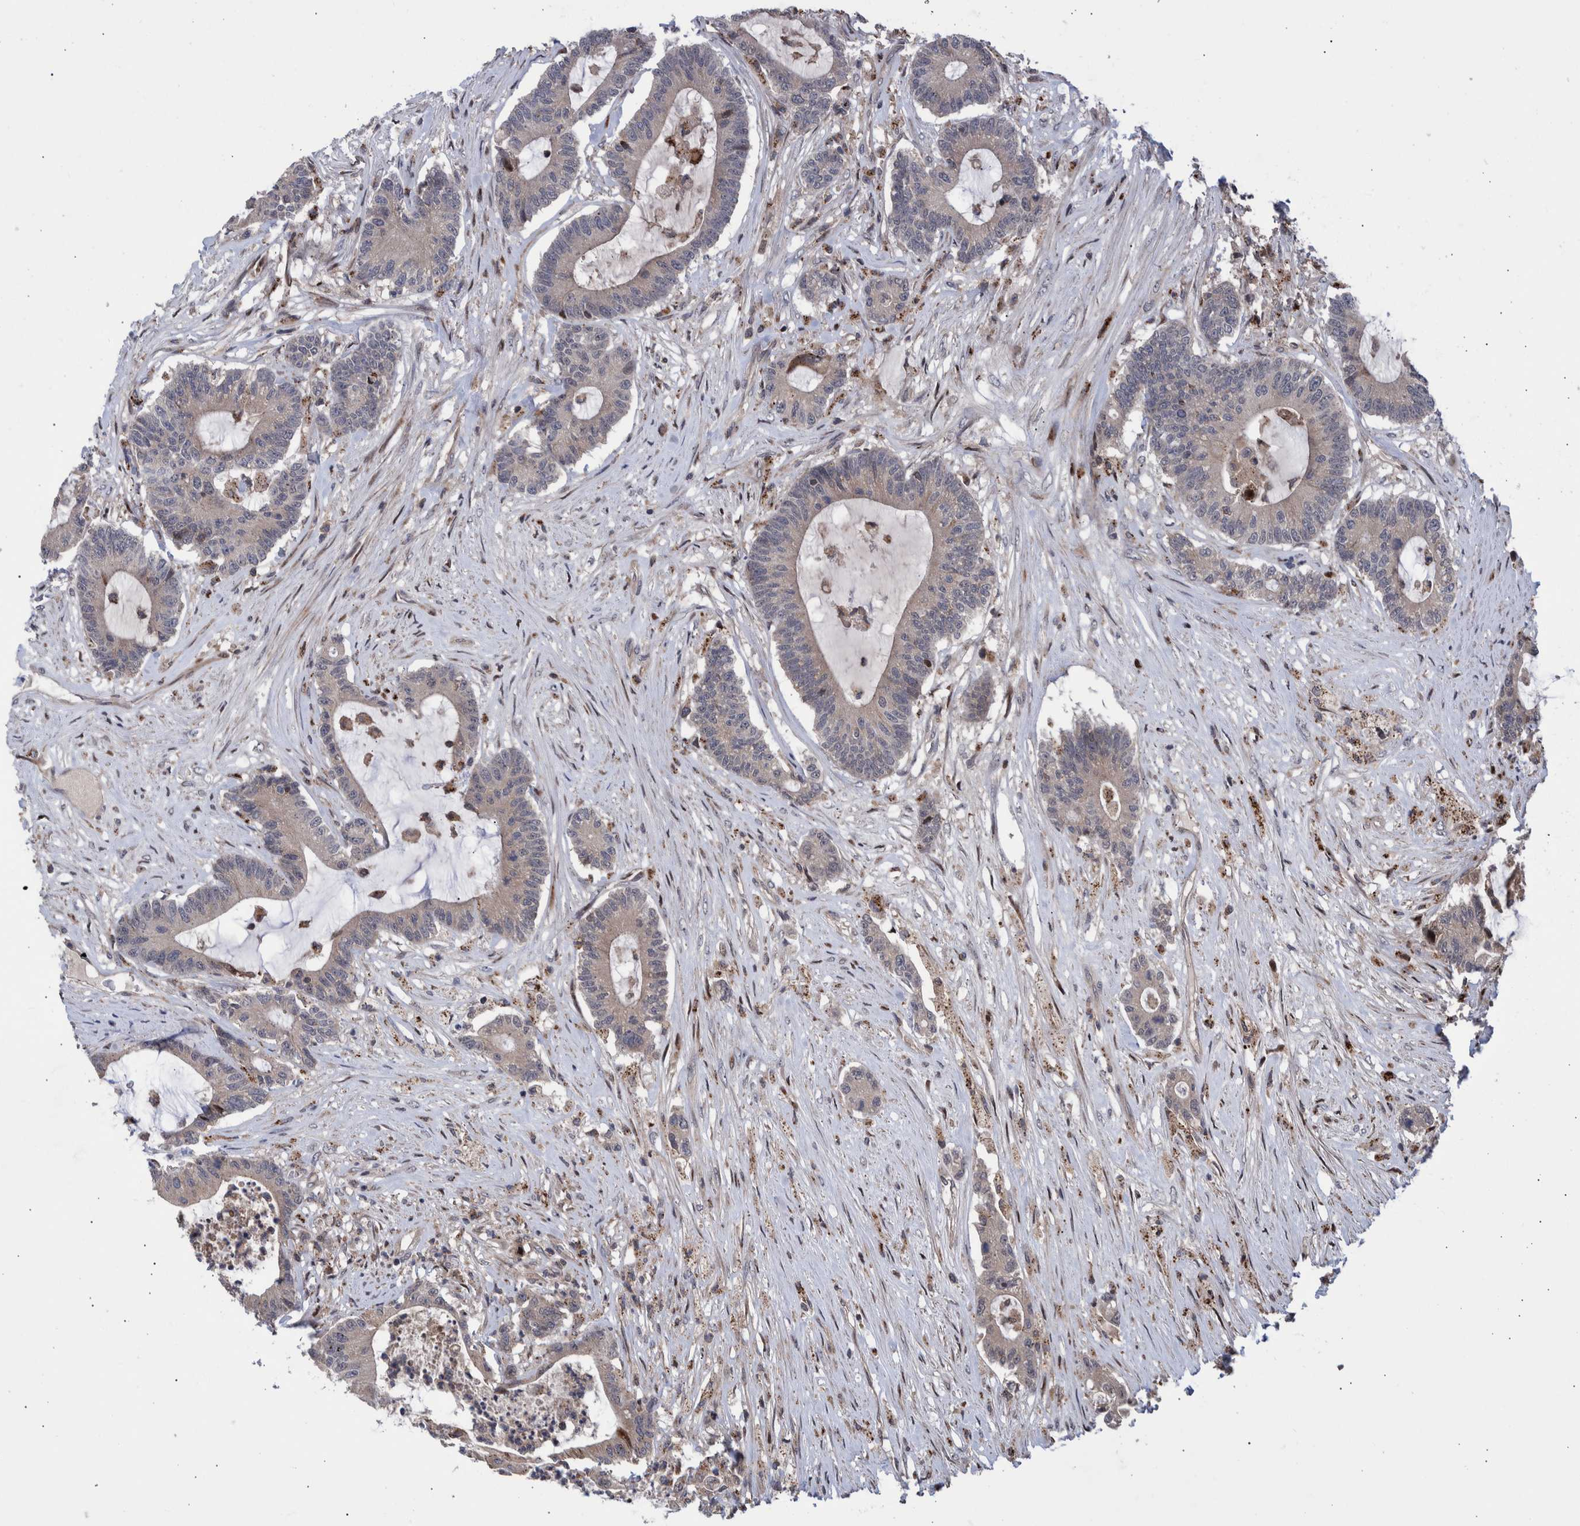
{"staining": {"intensity": "weak", "quantity": "25%-75%", "location": "cytoplasmic/membranous"}, "tissue": "colorectal cancer", "cell_type": "Tumor cells", "image_type": "cancer", "snomed": [{"axis": "morphology", "description": "Adenocarcinoma, NOS"}, {"axis": "topography", "description": "Colon"}], "caption": "The micrograph demonstrates staining of colorectal cancer, revealing weak cytoplasmic/membranous protein expression (brown color) within tumor cells.", "gene": "SHISA6", "patient": {"sex": "female", "age": 84}}